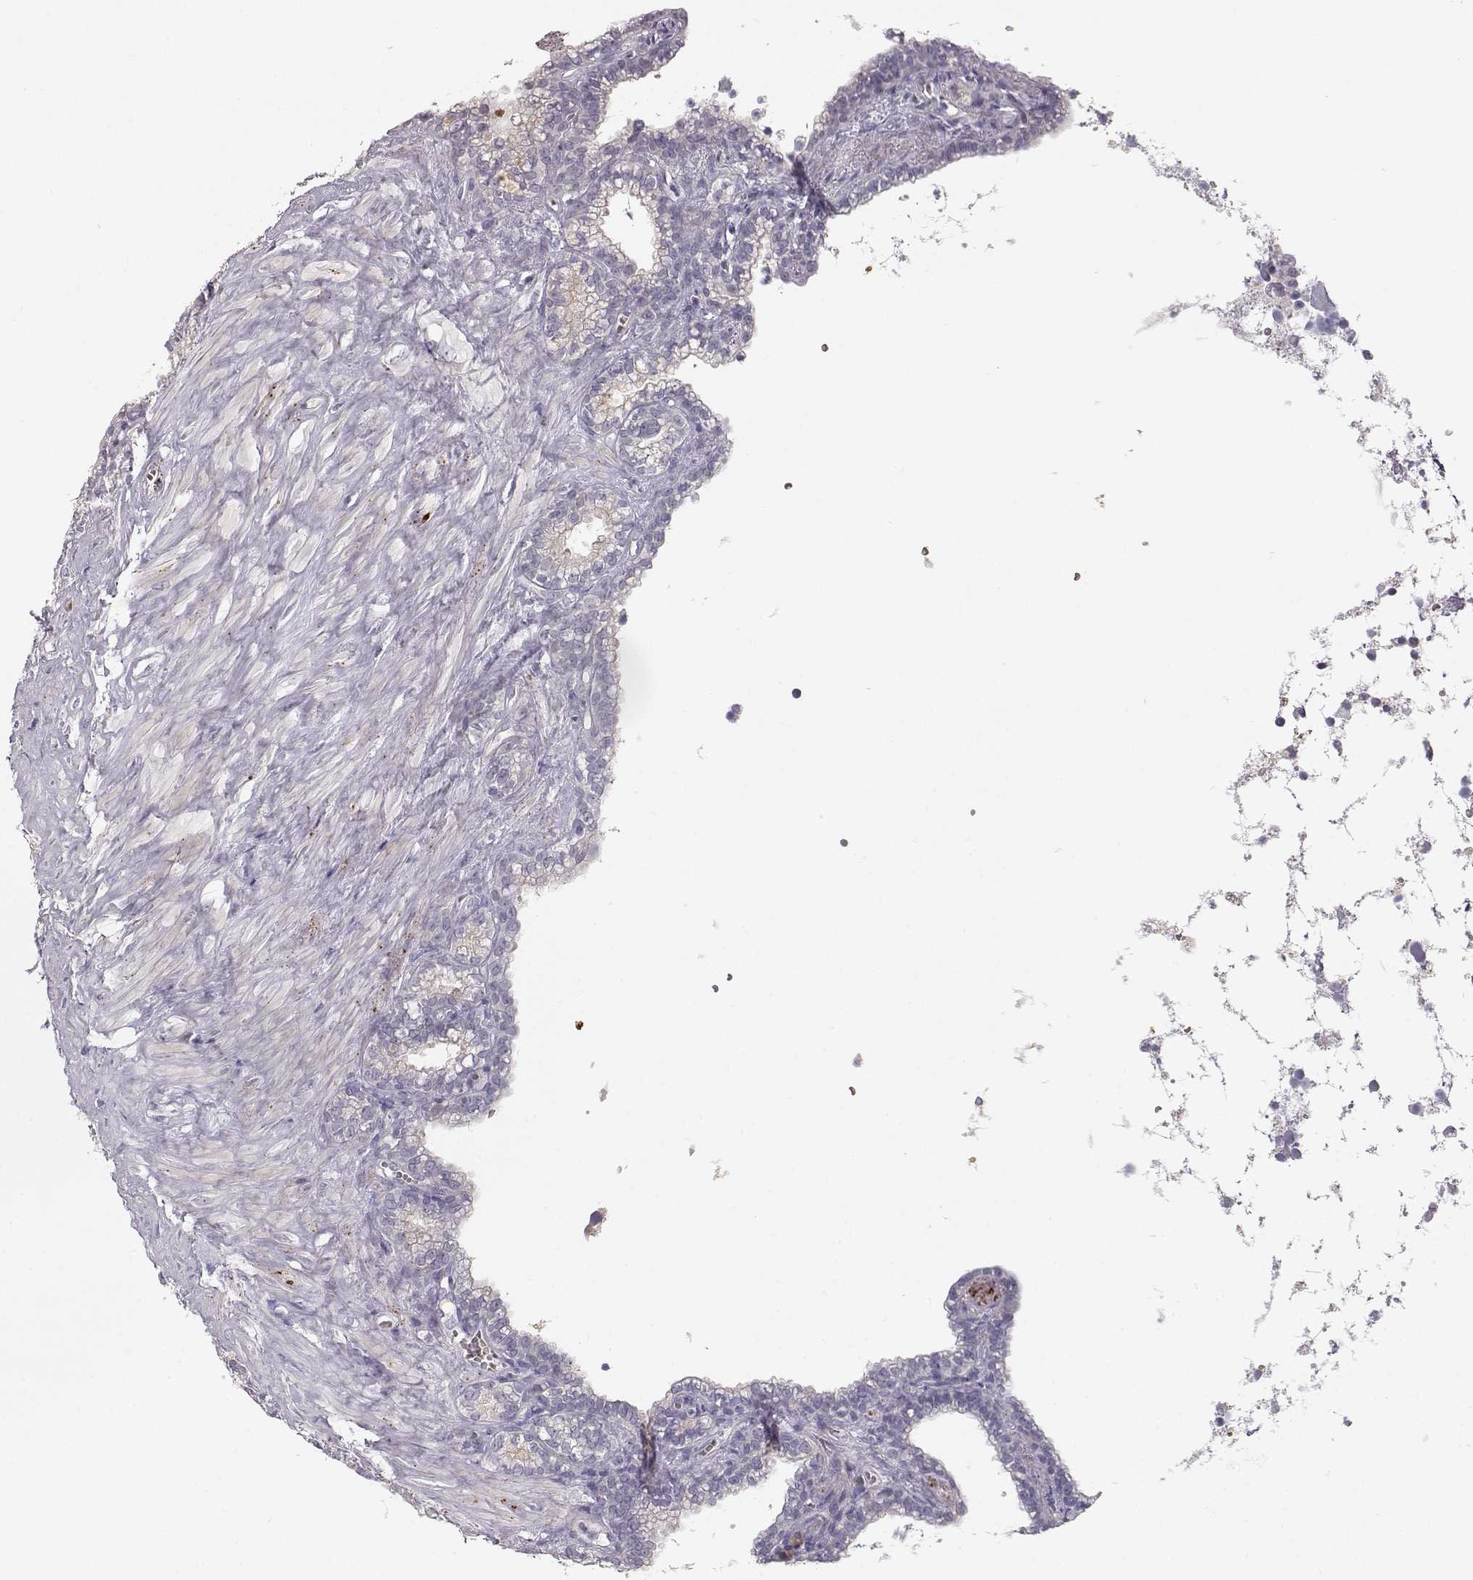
{"staining": {"intensity": "moderate", "quantity": "25%-75%", "location": "cytoplasmic/membranous"}, "tissue": "seminal vesicle", "cell_type": "Glandular cells", "image_type": "normal", "snomed": [{"axis": "morphology", "description": "Normal tissue, NOS"}, {"axis": "morphology", "description": "Urothelial carcinoma, NOS"}, {"axis": "topography", "description": "Urinary bladder"}, {"axis": "topography", "description": "Seminal veicle"}], "caption": "Moderate cytoplasmic/membranous staining for a protein is present in about 25%-75% of glandular cells of unremarkable seminal vesicle using IHC.", "gene": "TTC26", "patient": {"sex": "male", "age": 76}}